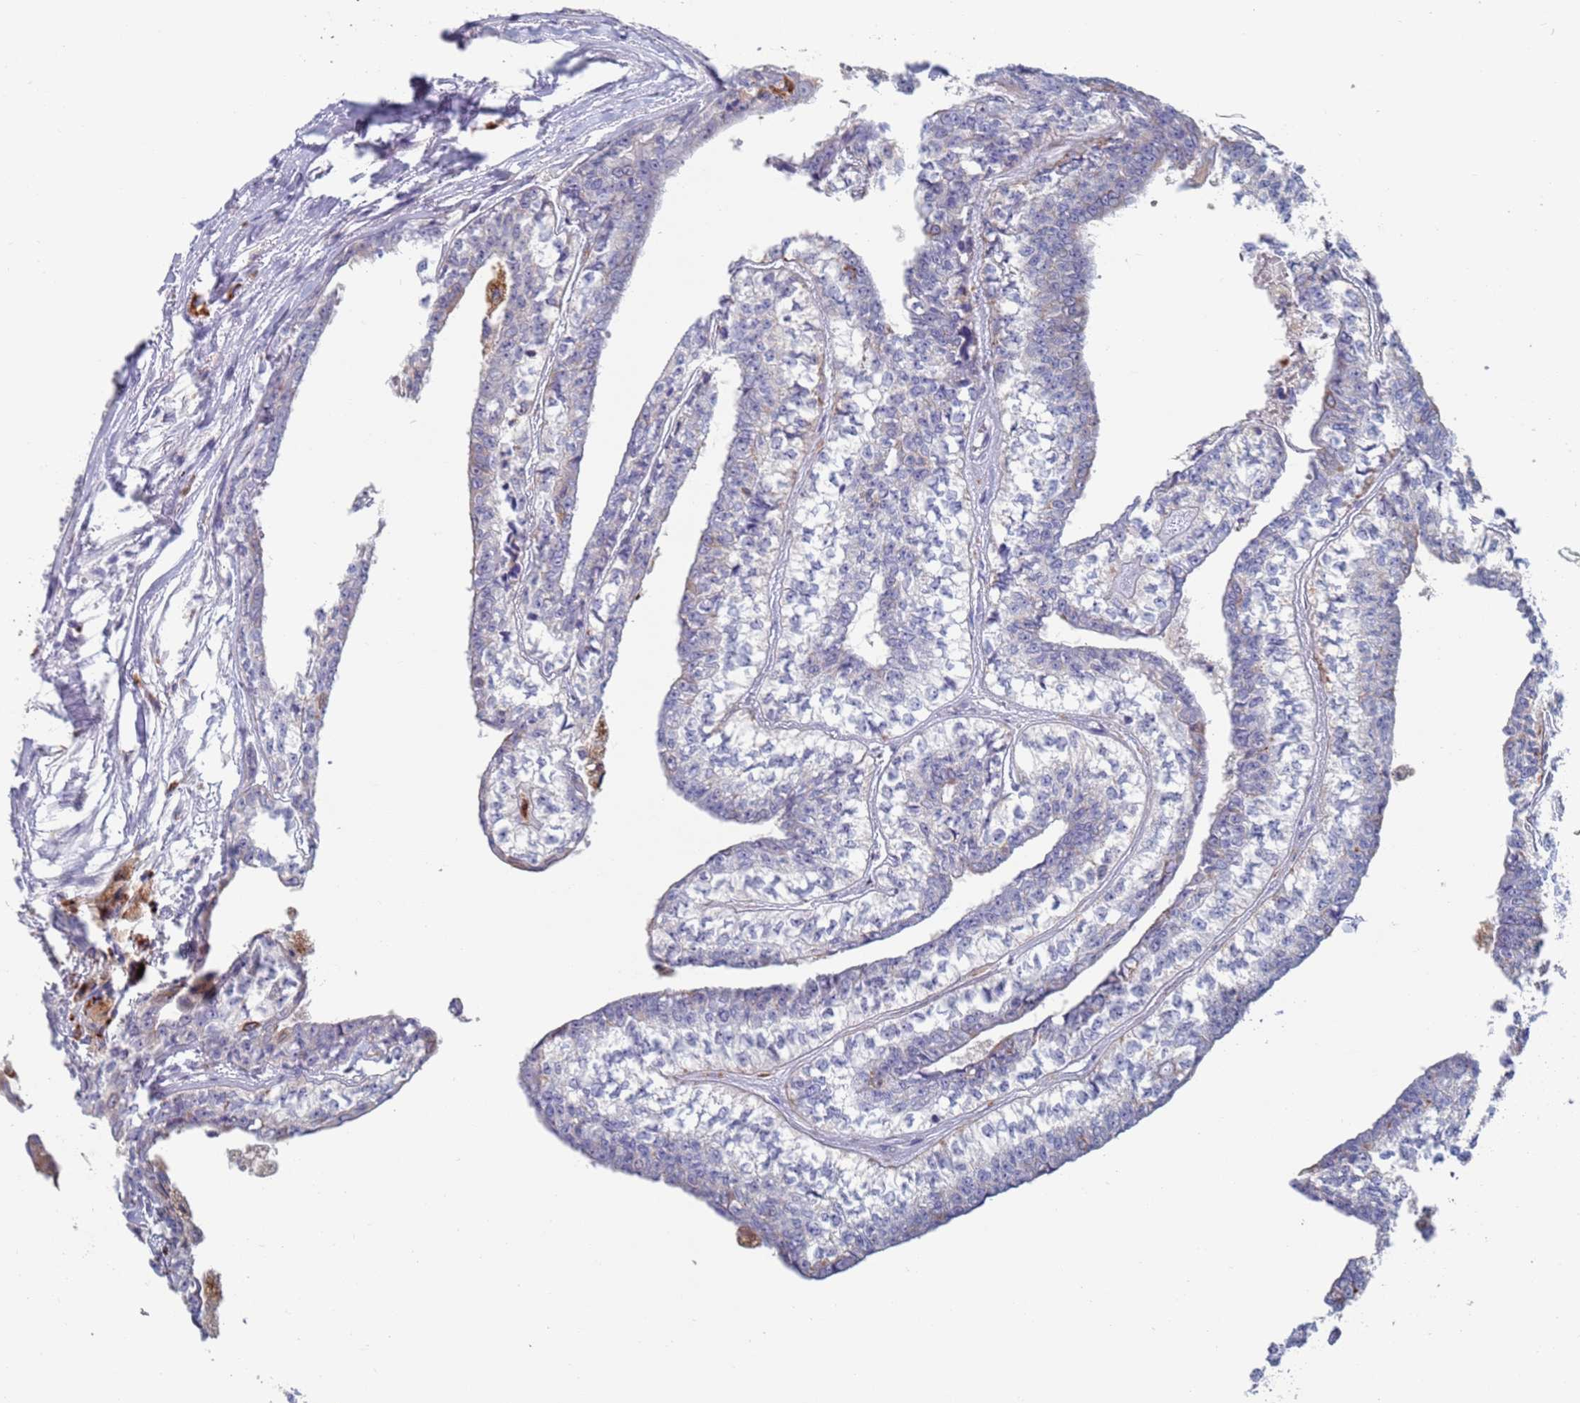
{"staining": {"intensity": "weak", "quantity": "<25%", "location": "cytoplasmic/membranous"}, "tissue": "head and neck cancer", "cell_type": "Tumor cells", "image_type": "cancer", "snomed": [{"axis": "morphology", "description": "Adenocarcinoma, NOS"}, {"axis": "topography", "description": "Head-Neck"}], "caption": "Head and neck cancer (adenocarcinoma) was stained to show a protein in brown. There is no significant positivity in tumor cells.", "gene": "FUCA1", "patient": {"sex": "female", "age": 73}}